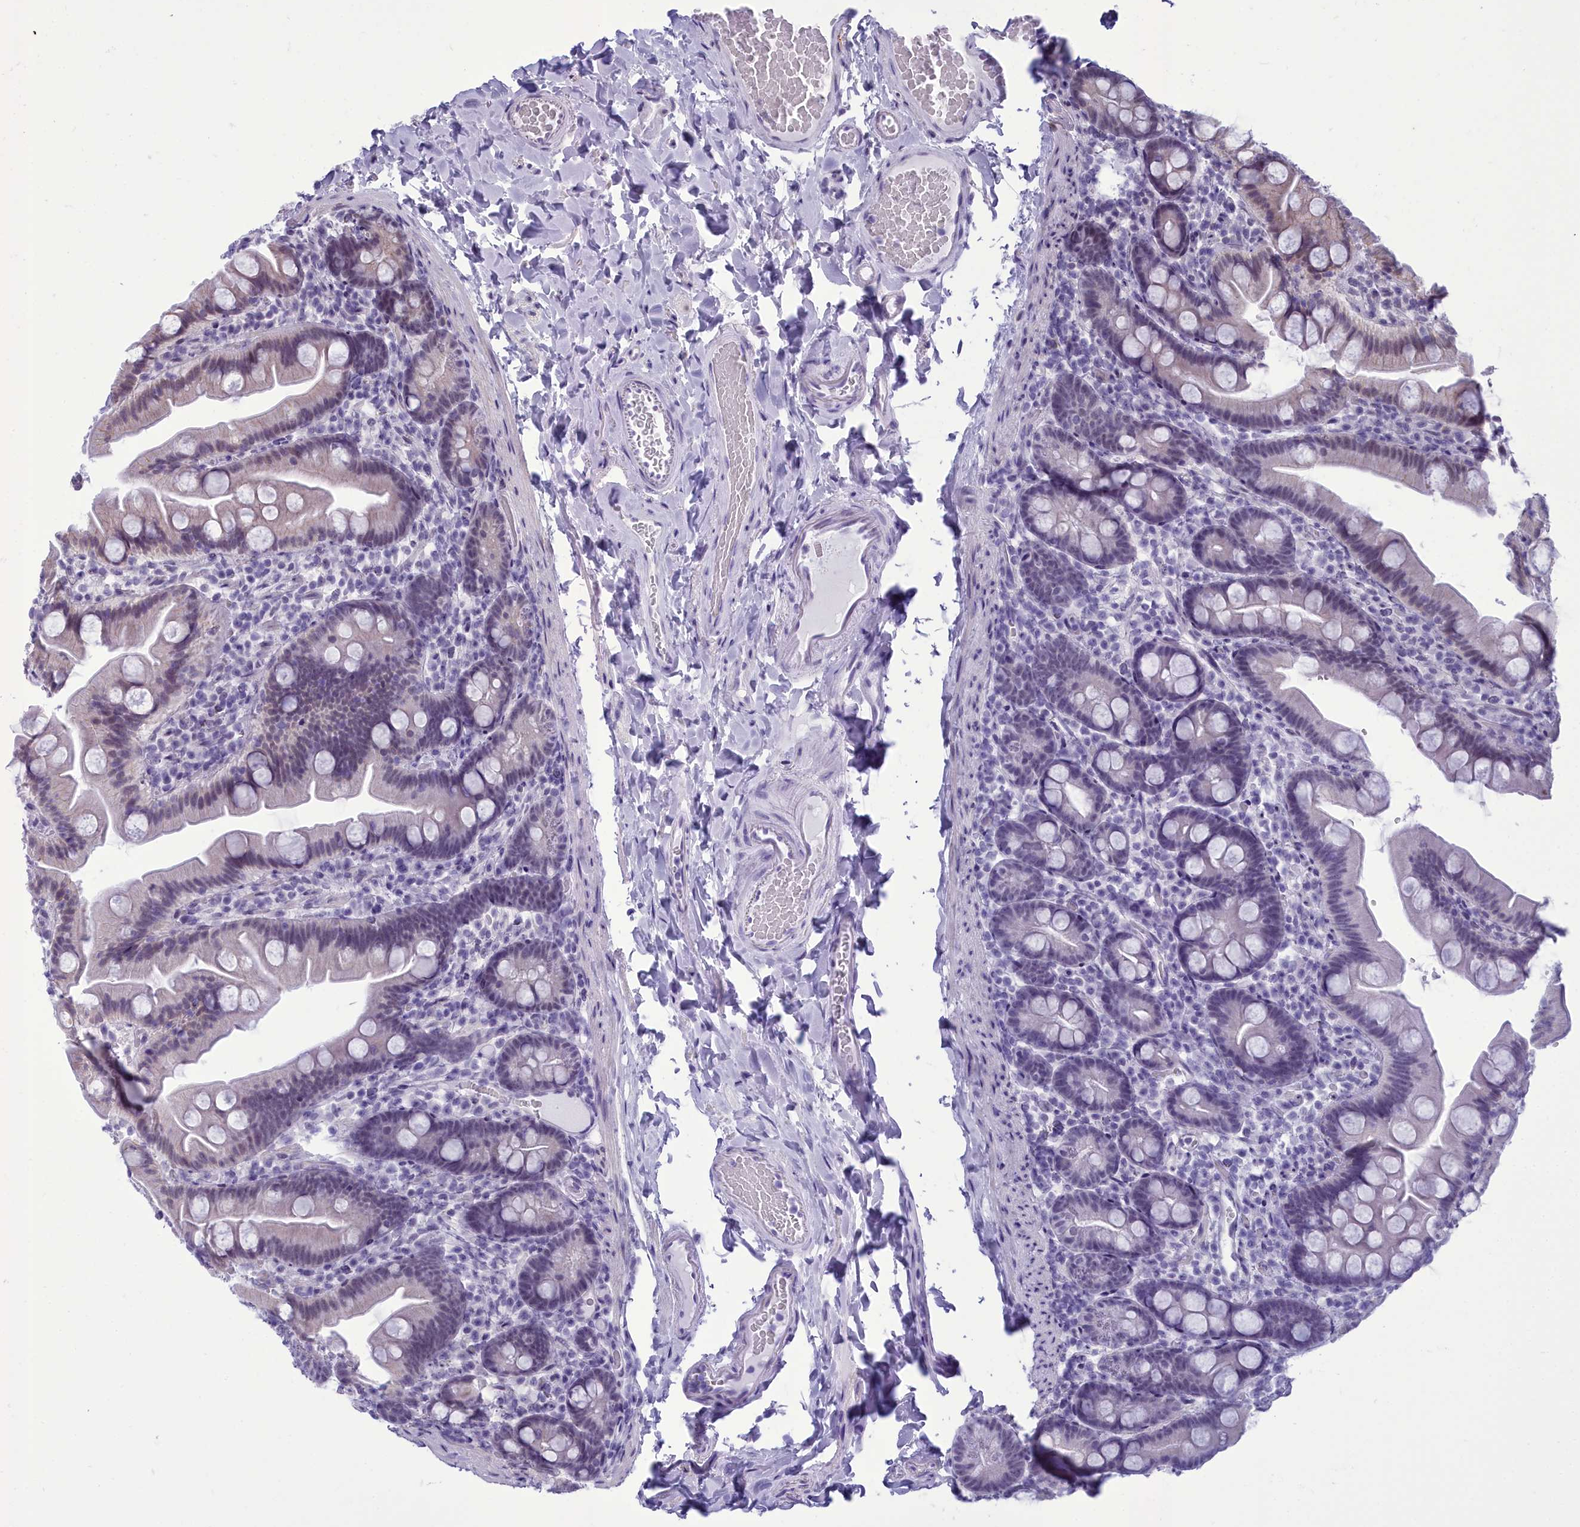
{"staining": {"intensity": "weak", "quantity": "<25%", "location": "nuclear"}, "tissue": "small intestine", "cell_type": "Glandular cells", "image_type": "normal", "snomed": [{"axis": "morphology", "description": "Normal tissue, NOS"}, {"axis": "topography", "description": "Small intestine"}], "caption": "This is an immunohistochemistry (IHC) photomicrograph of benign human small intestine. There is no staining in glandular cells.", "gene": "CEACAM19", "patient": {"sex": "female", "age": 68}}